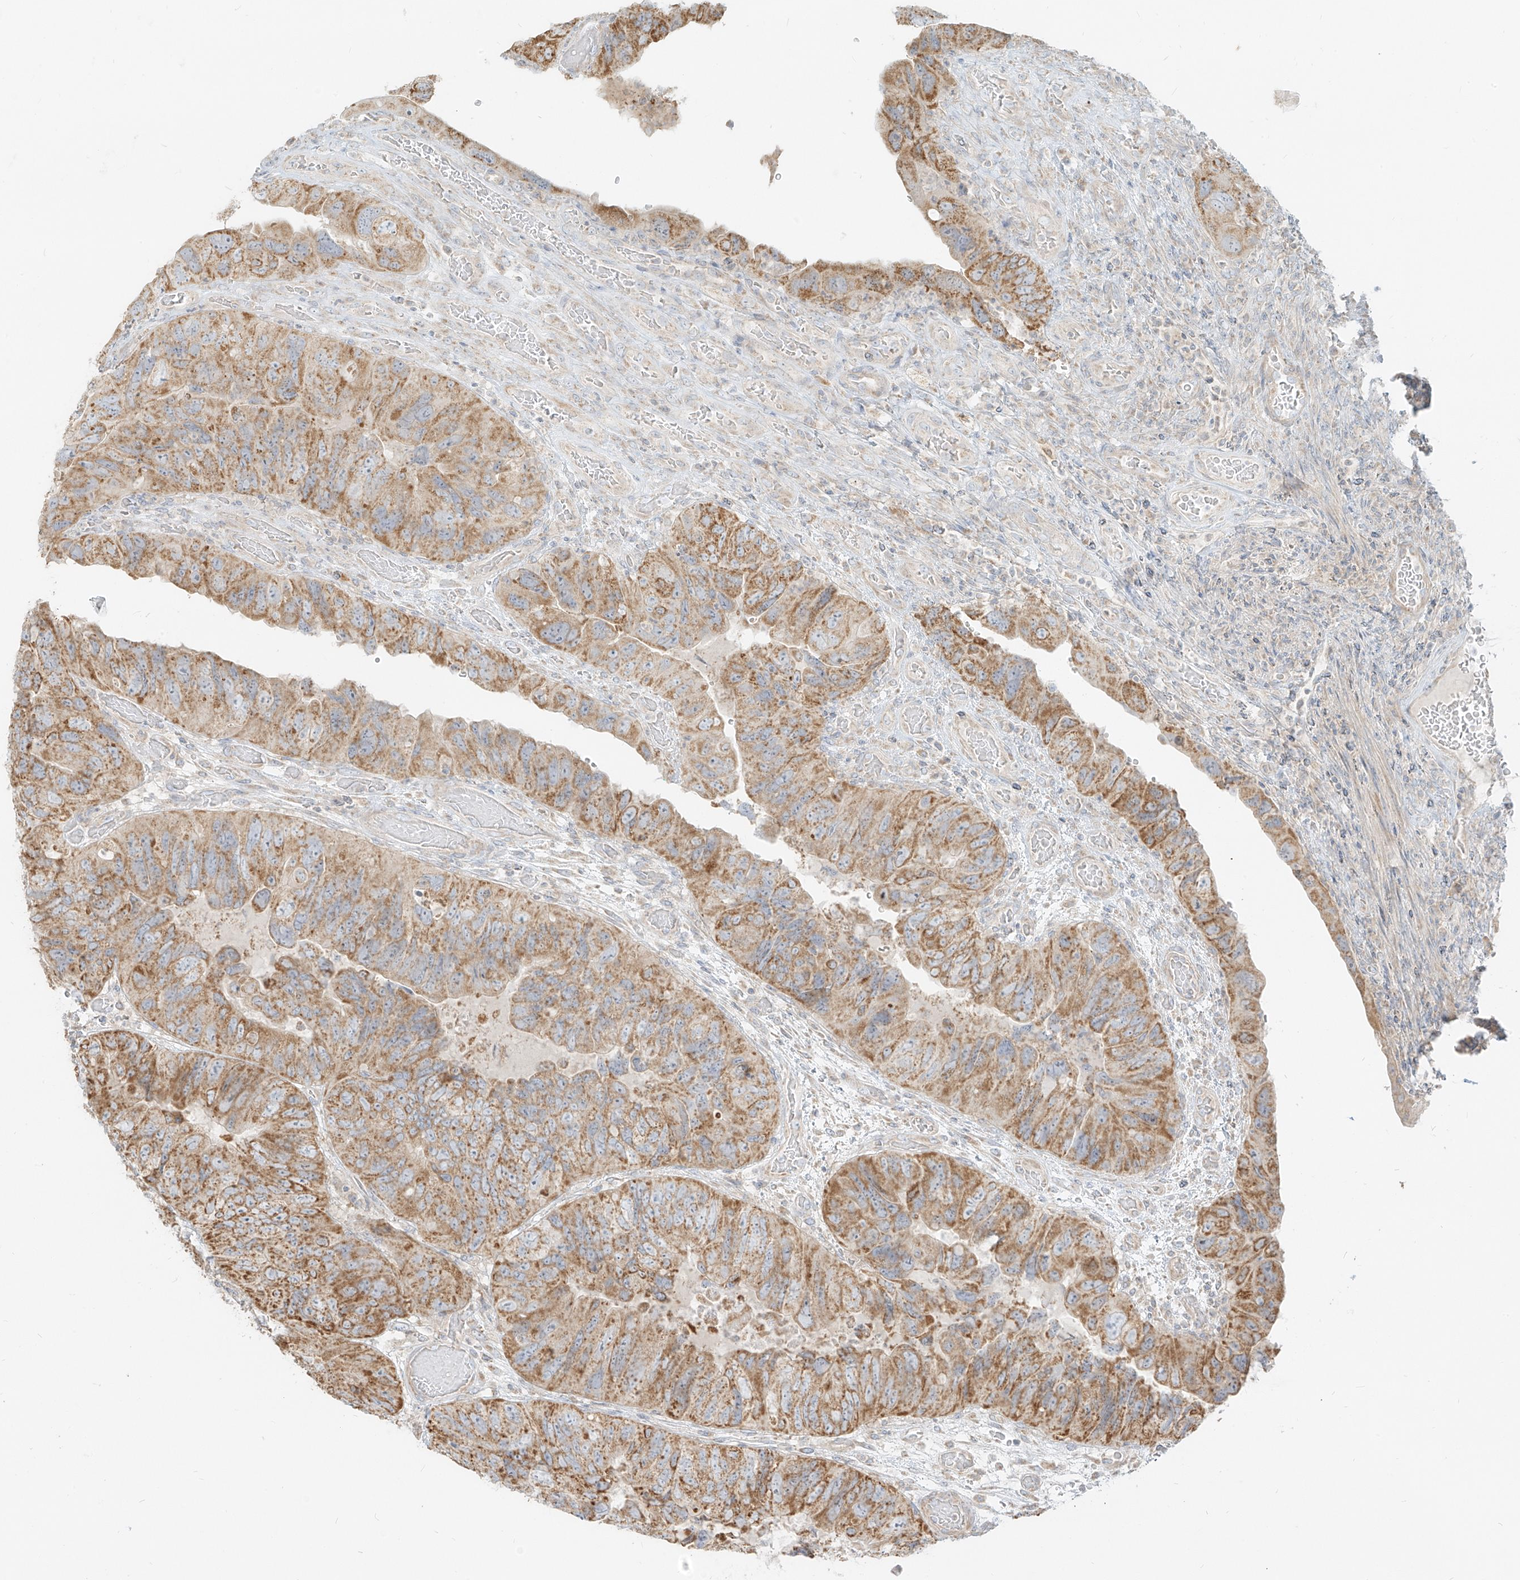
{"staining": {"intensity": "moderate", "quantity": ">75%", "location": "cytoplasmic/membranous"}, "tissue": "colorectal cancer", "cell_type": "Tumor cells", "image_type": "cancer", "snomed": [{"axis": "morphology", "description": "Adenocarcinoma, NOS"}, {"axis": "topography", "description": "Rectum"}], "caption": "Immunohistochemical staining of colorectal cancer shows medium levels of moderate cytoplasmic/membranous protein staining in approximately >75% of tumor cells.", "gene": "ZIM3", "patient": {"sex": "male", "age": 63}}